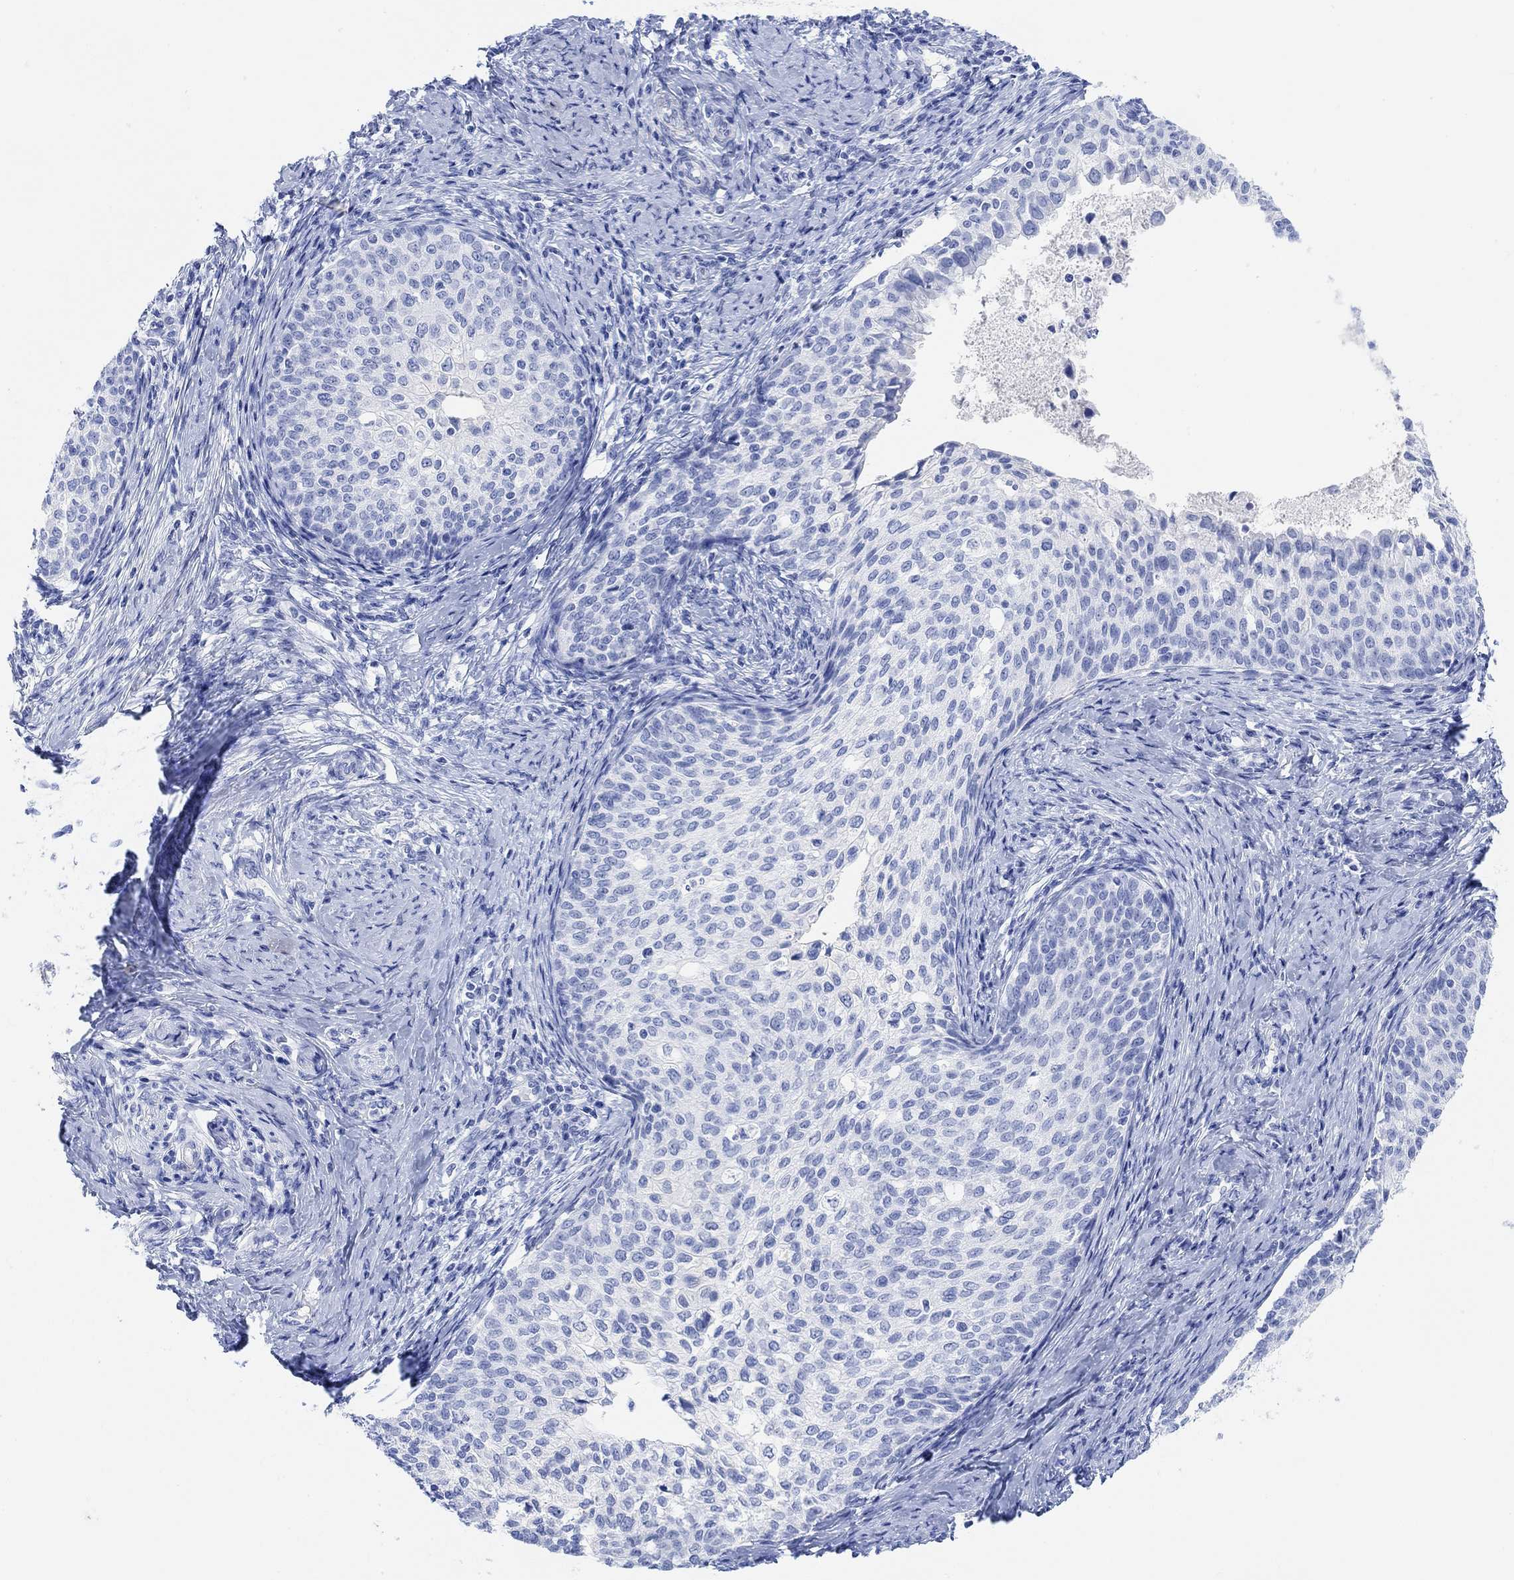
{"staining": {"intensity": "negative", "quantity": "none", "location": "none"}, "tissue": "cervical cancer", "cell_type": "Tumor cells", "image_type": "cancer", "snomed": [{"axis": "morphology", "description": "Squamous cell carcinoma, NOS"}, {"axis": "topography", "description": "Cervix"}], "caption": "There is no significant staining in tumor cells of cervical cancer (squamous cell carcinoma).", "gene": "ANKRD33", "patient": {"sex": "female", "age": 51}}